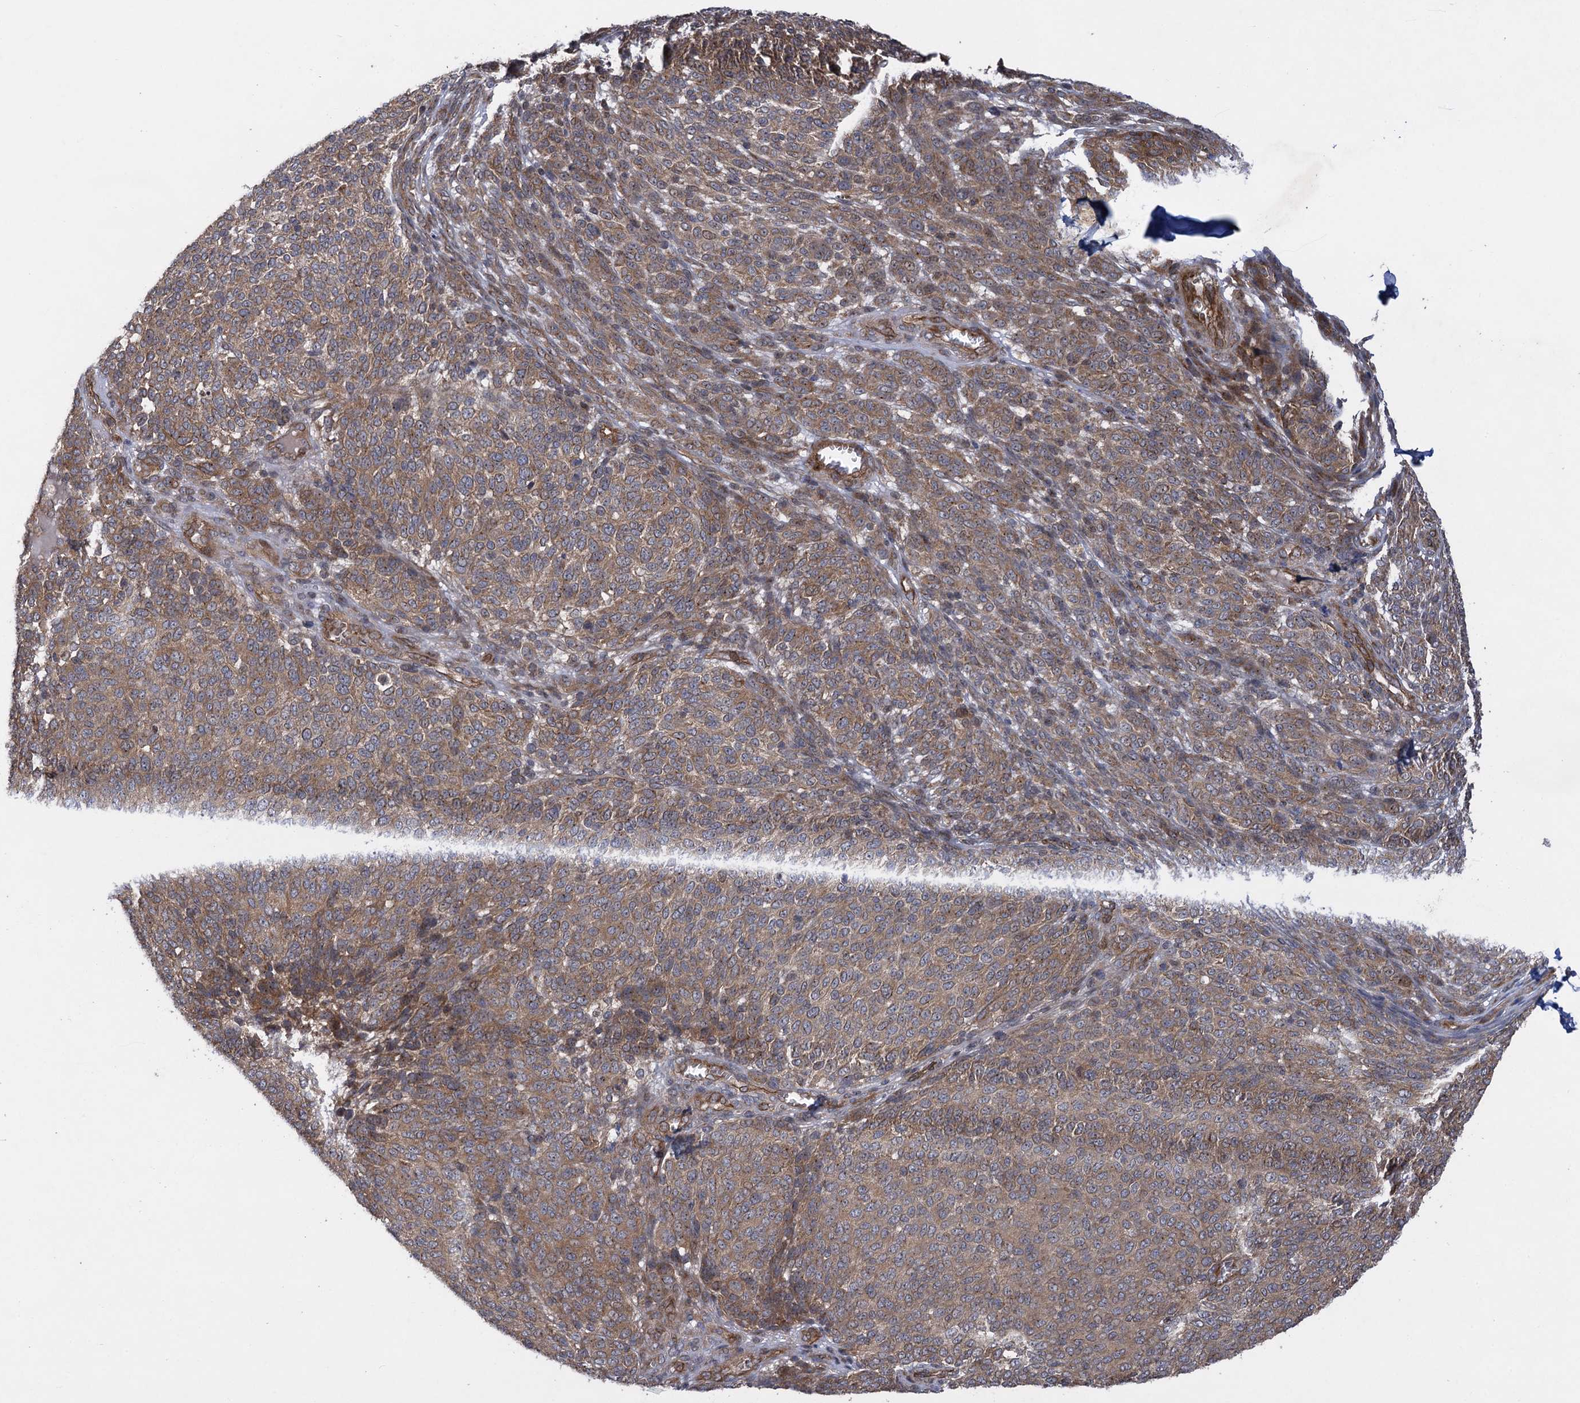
{"staining": {"intensity": "weak", "quantity": ">75%", "location": "cytoplasmic/membranous"}, "tissue": "melanoma", "cell_type": "Tumor cells", "image_type": "cancer", "snomed": [{"axis": "morphology", "description": "Malignant melanoma, NOS"}, {"axis": "topography", "description": "Skin"}], "caption": "This is a photomicrograph of IHC staining of malignant melanoma, which shows weak expression in the cytoplasmic/membranous of tumor cells.", "gene": "HAUS1", "patient": {"sex": "male", "age": 49}}